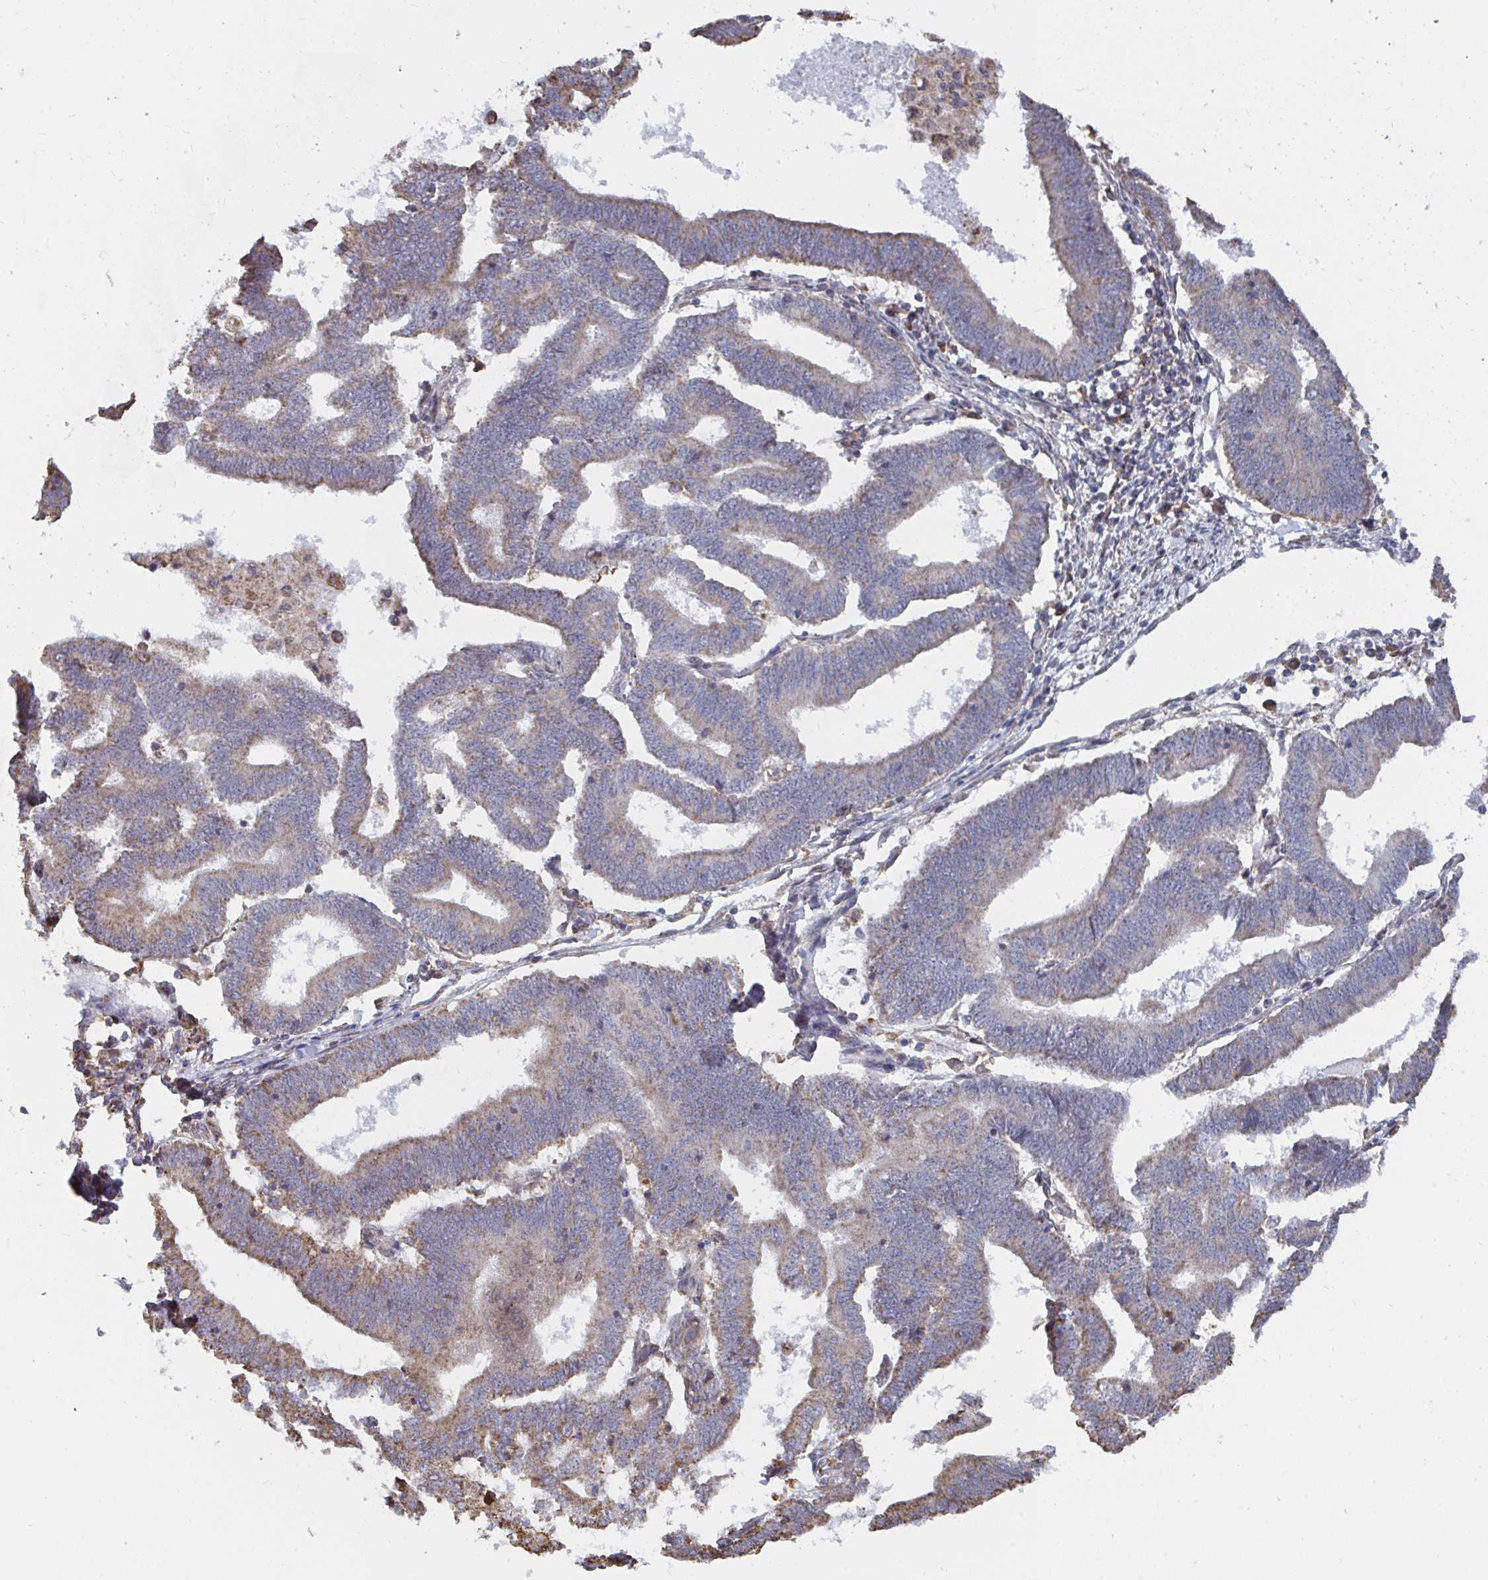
{"staining": {"intensity": "weak", "quantity": ">75%", "location": "cytoplasmic/membranous"}, "tissue": "endometrial cancer", "cell_type": "Tumor cells", "image_type": "cancer", "snomed": [{"axis": "morphology", "description": "Adenocarcinoma, NOS"}, {"axis": "topography", "description": "Endometrium"}], "caption": "Weak cytoplasmic/membranous protein staining is present in about >75% of tumor cells in adenocarcinoma (endometrial).", "gene": "ELAVL1", "patient": {"sex": "female", "age": 70}}